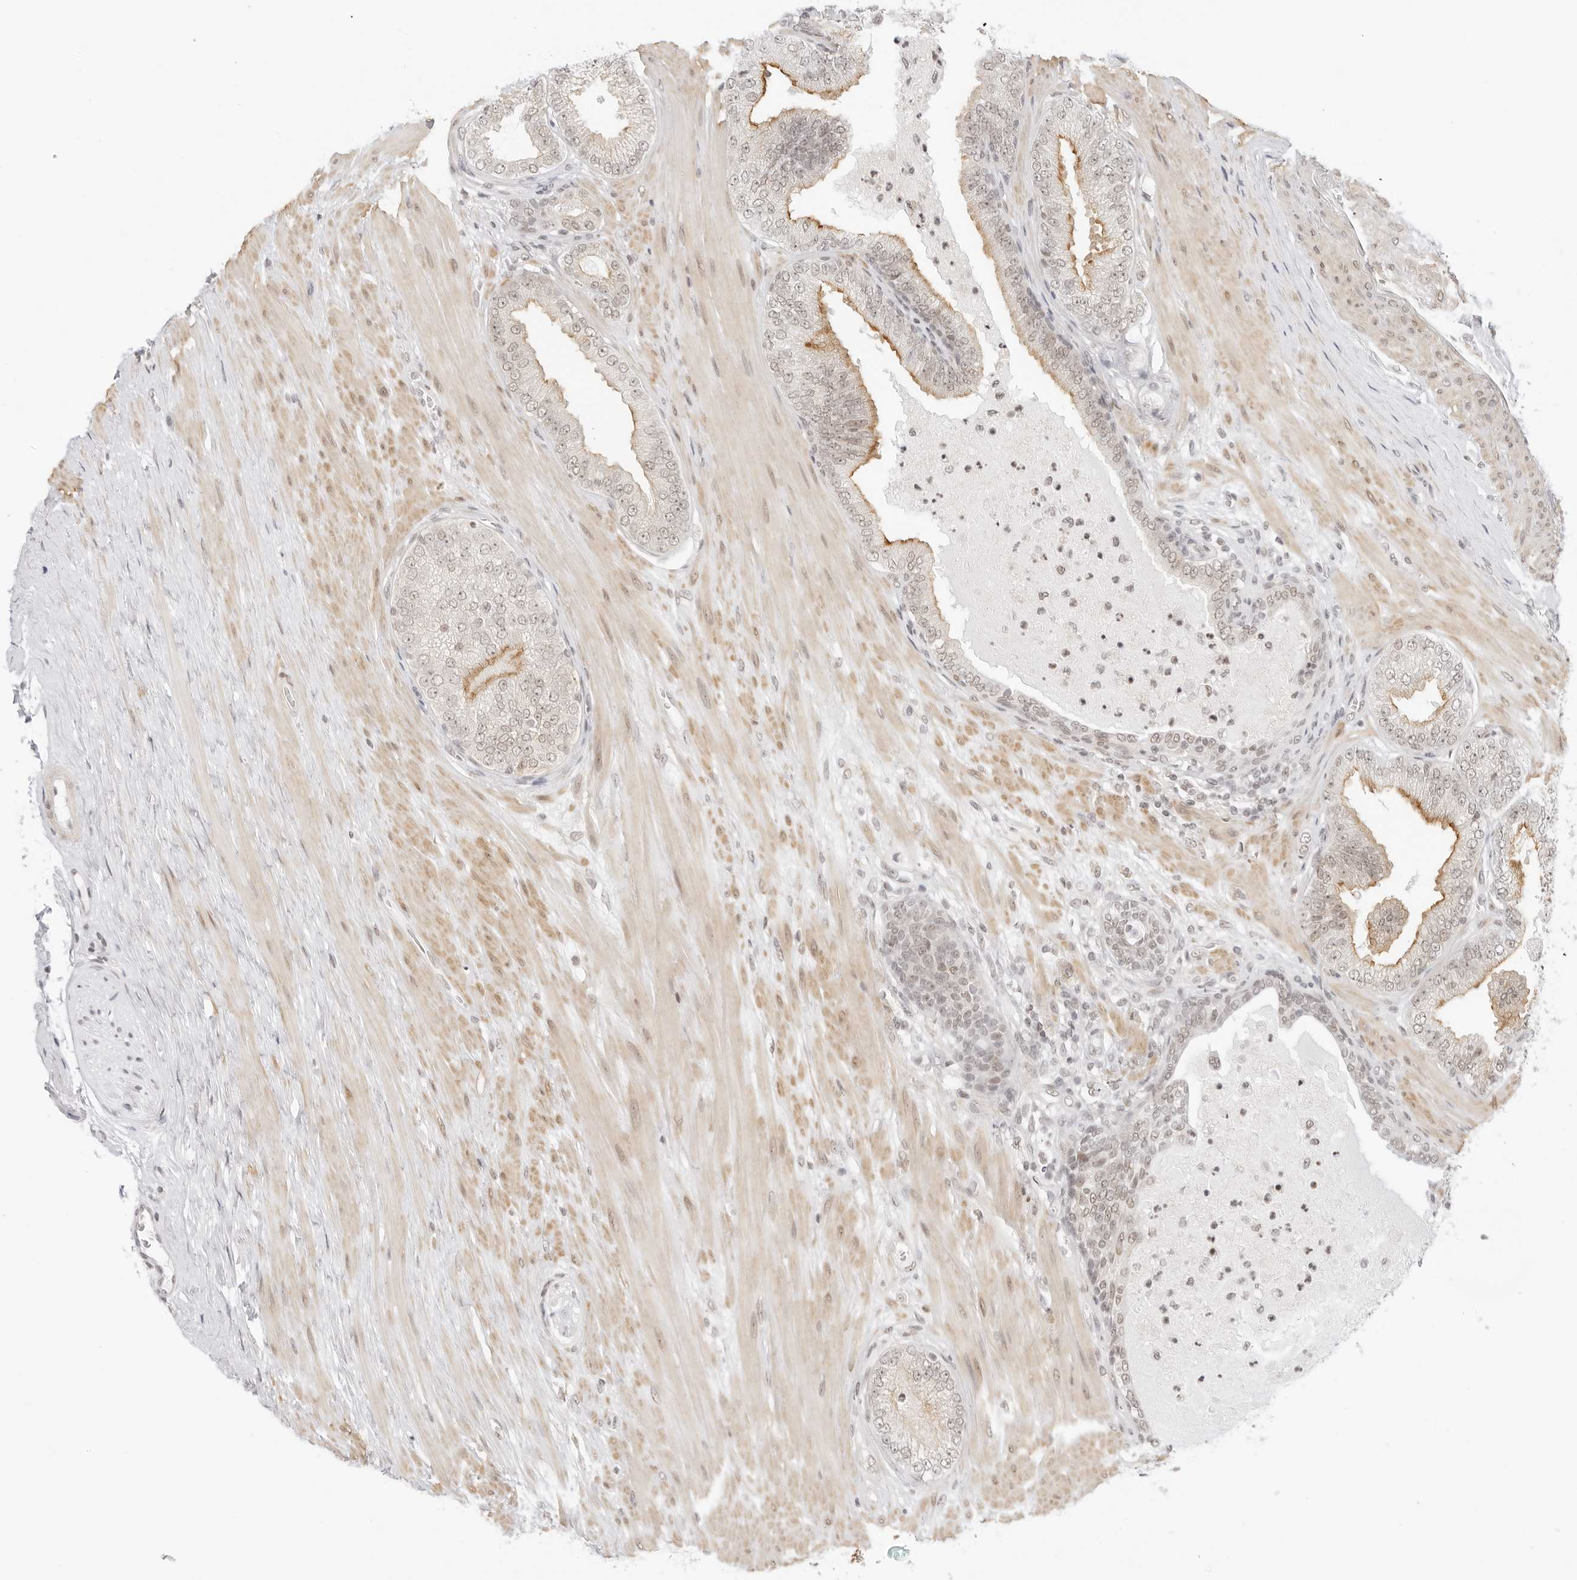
{"staining": {"intensity": "moderate", "quantity": "<25%", "location": "cytoplasmic/membranous"}, "tissue": "prostate cancer", "cell_type": "Tumor cells", "image_type": "cancer", "snomed": [{"axis": "morphology", "description": "Adenocarcinoma, Low grade"}, {"axis": "topography", "description": "Prostate"}], "caption": "Moderate cytoplasmic/membranous protein positivity is identified in about <25% of tumor cells in adenocarcinoma (low-grade) (prostate).", "gene": "TCIM", "patient": {"sex": "male", "age": 63}}